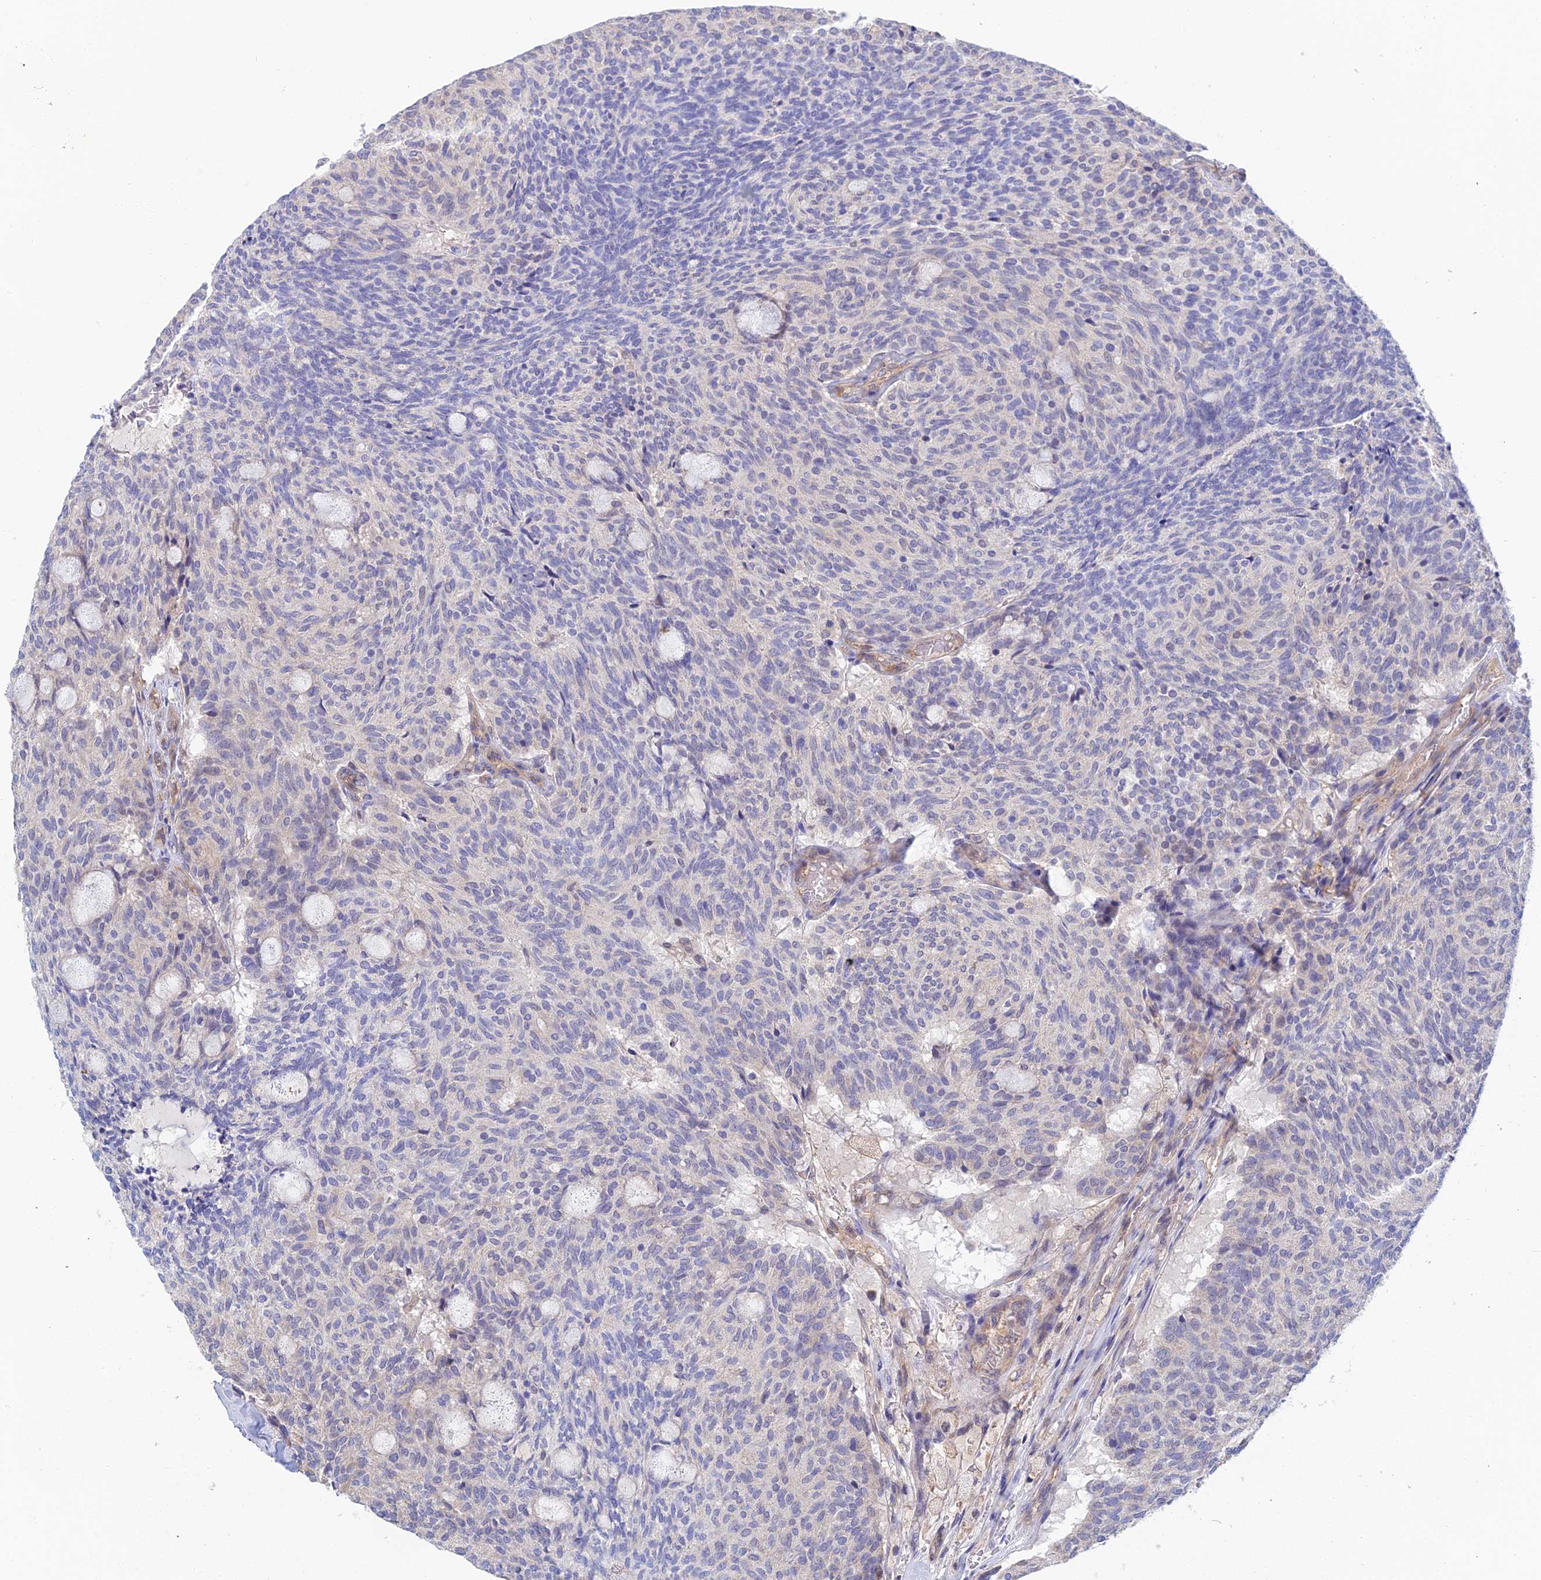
{"staining": {"intensity": "negative", "quantity": "none", "location": "none"}, "tissue": "carcinoid", "cell_type": "Tumor cells", "image_type": "cancer", "snomed": [{"axis": "morphology", "description": "Carcinoid, malignant, NOS"}, {"axis": "topography", "description": "Pancreas"}], "caption": "Tumor cells show no significant expression in malignant carcinoid. (DAB immunohistochemistry (IHC) visualized using brightfield microscopy, high magnification).", "gene": "DNAH14", "patient": {"sex": "female", "age": 54}}